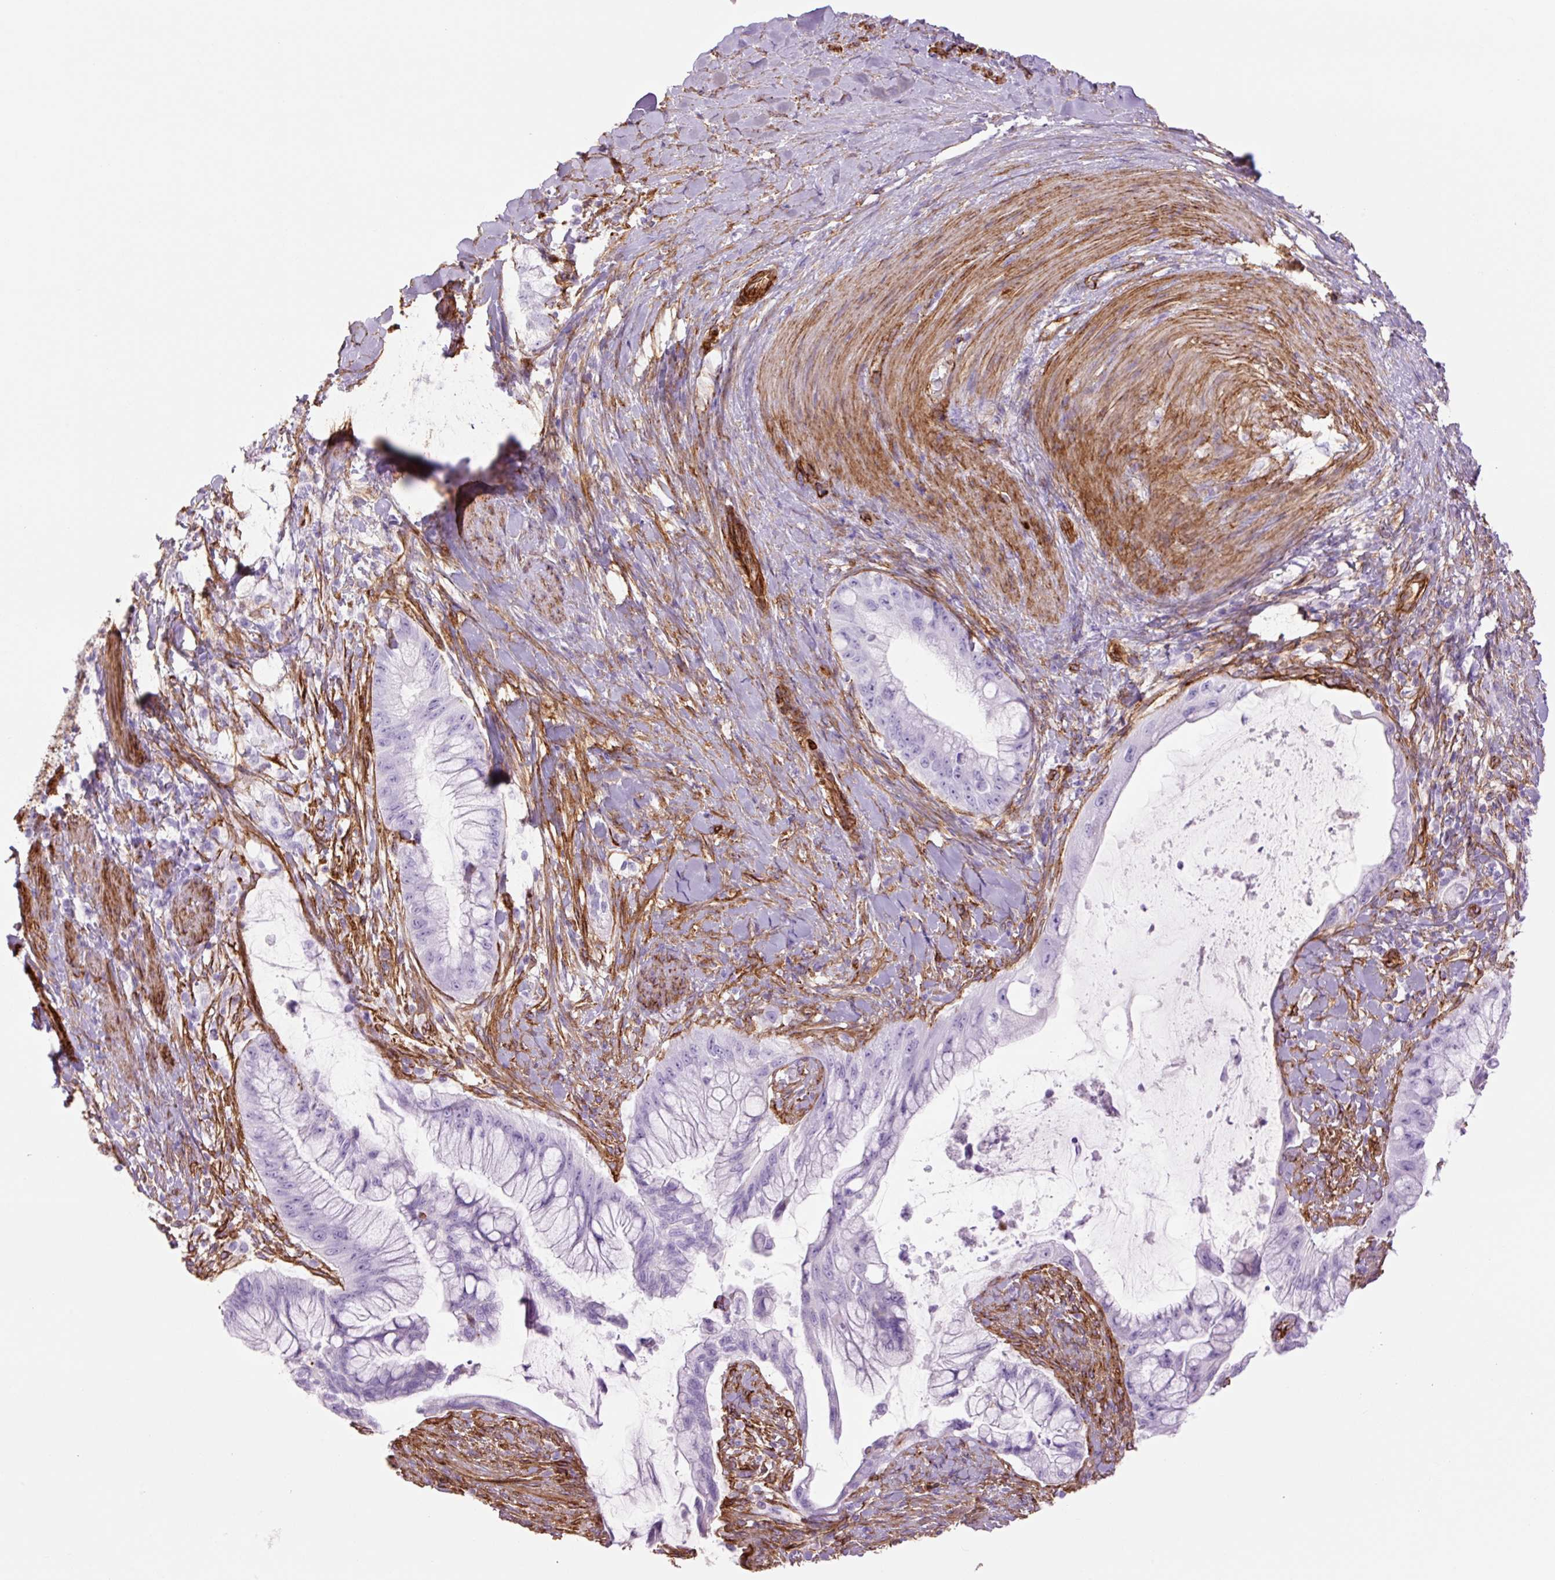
{"staining": {"intensity": "negative", "quantity": "none", "location": "none"}, "tissue": "pancreatic cancer", "cell_type": "Tumor cells", "image_type": "cancer", "snomed": [{"axis": "morphology", "description": "Adenocarcinoma, NOS"}, {"axis": "topography", "description": "Pancreas"}], "caption": "An image of pancreatic adenocarcinoma stained for a protein exhibits no brown staining in tumor cells. (DAB (3,3'-diaminobenzidine) immunohistochemistry, high magnification).", "gene": "CAV1", "patient": {"sex": "male", "age": 48}}